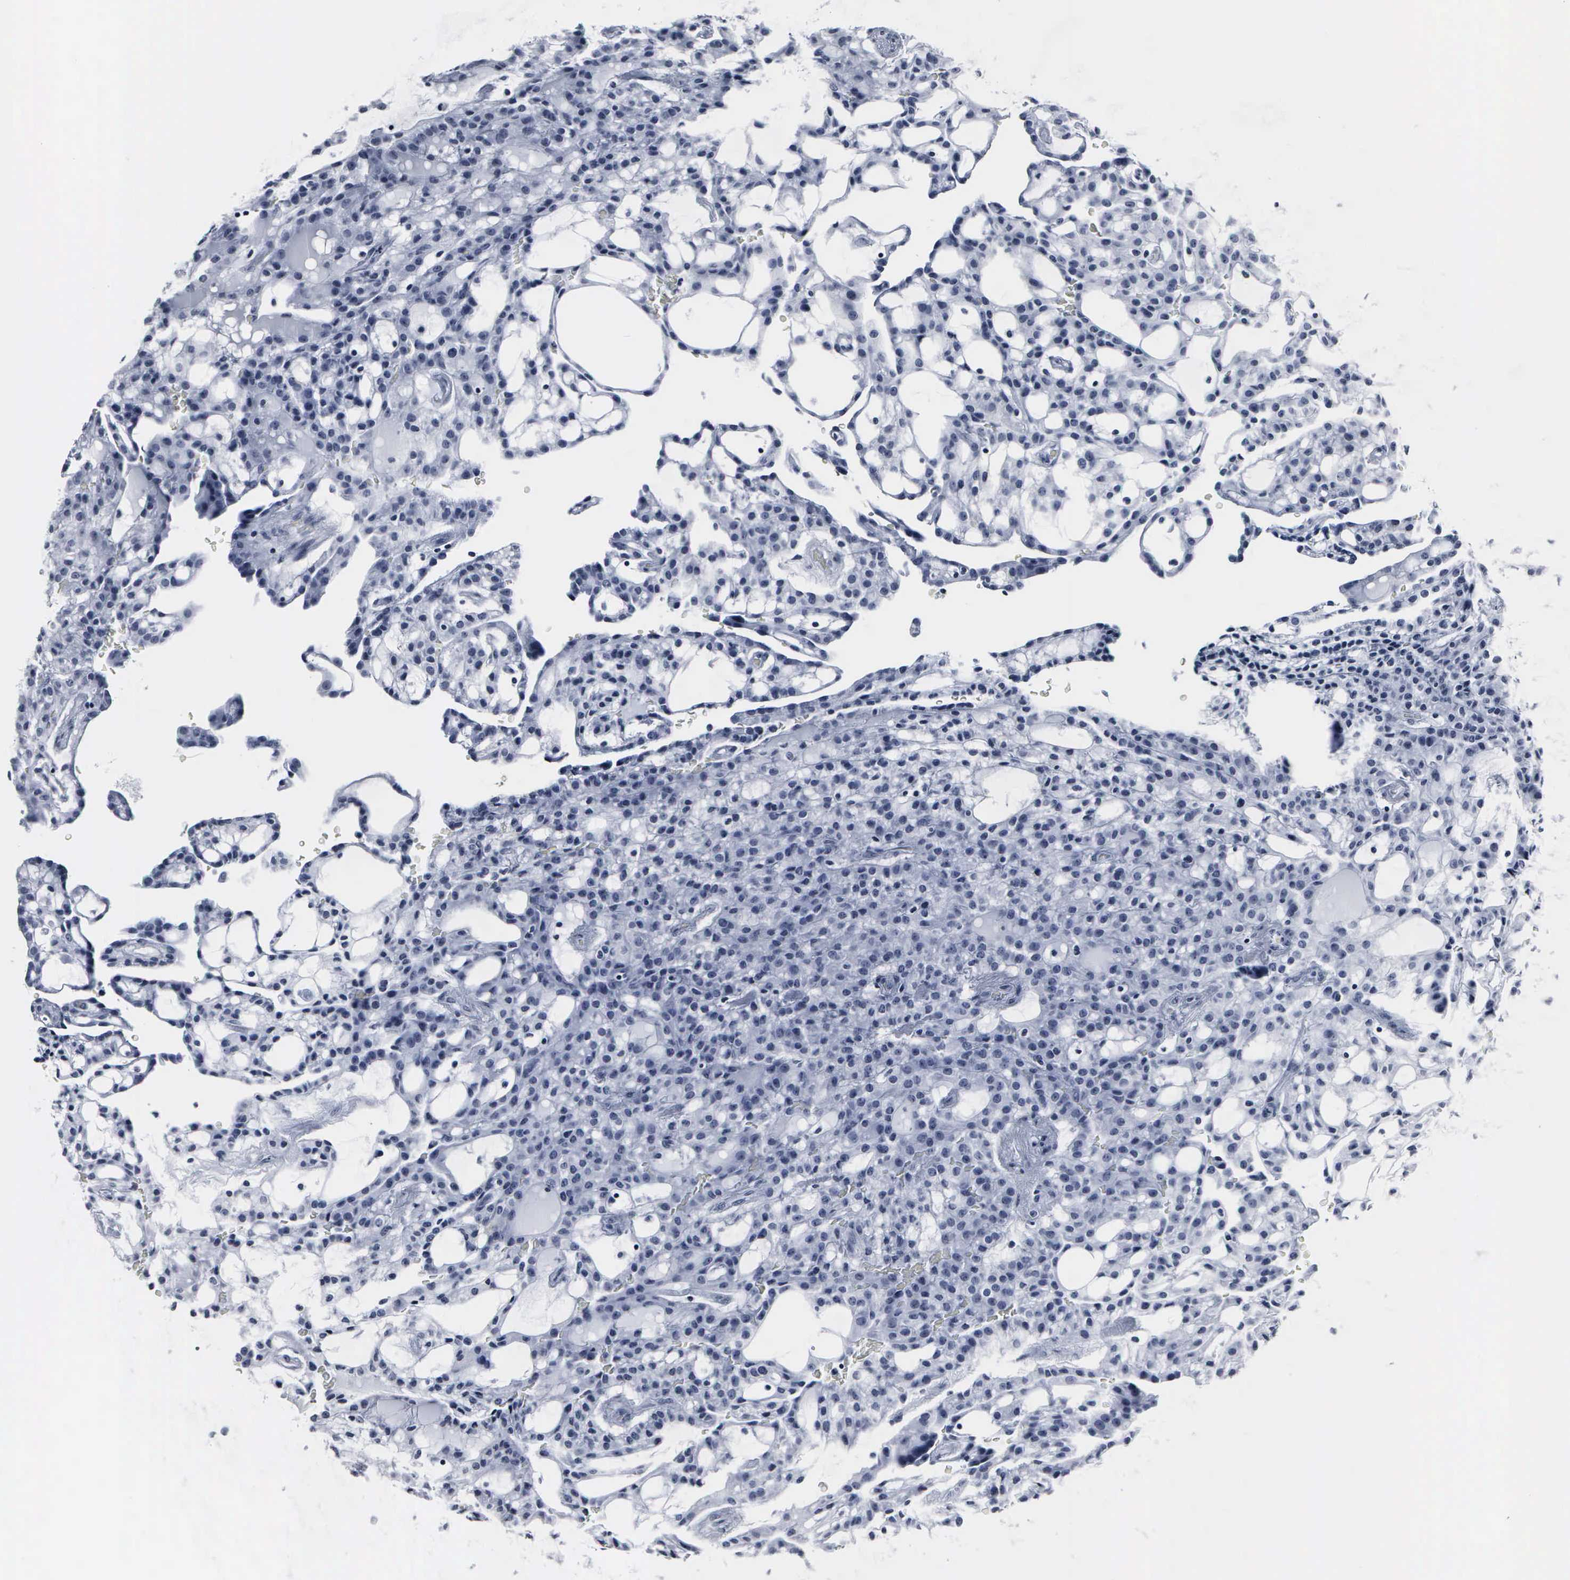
{"staining": {"intensity": "negative", "quantity": "none", "location": "none"}, "tissue": "renal cancer", "cell_type": "Tumor cells", "image_type": "cancer", "snomed": [{"axis": "morphology", "description": "Adenocarcinoma, NOS"}, {"axis": "topography", "description": "Kidney"}], "caption": "This image is of renal adenocarcinoma stained with immunohistochemistry to label a protein in brown with the nuclei are counter-stained blue. There is no staining in tumor cells. (Brightfield microscopy of DAB (3,3'-diaminobenzidine) immunohistochemistry (IHC) at high magnification).", "gene": "DGCR2", "patient": {"sex": "male", "age": 63}}